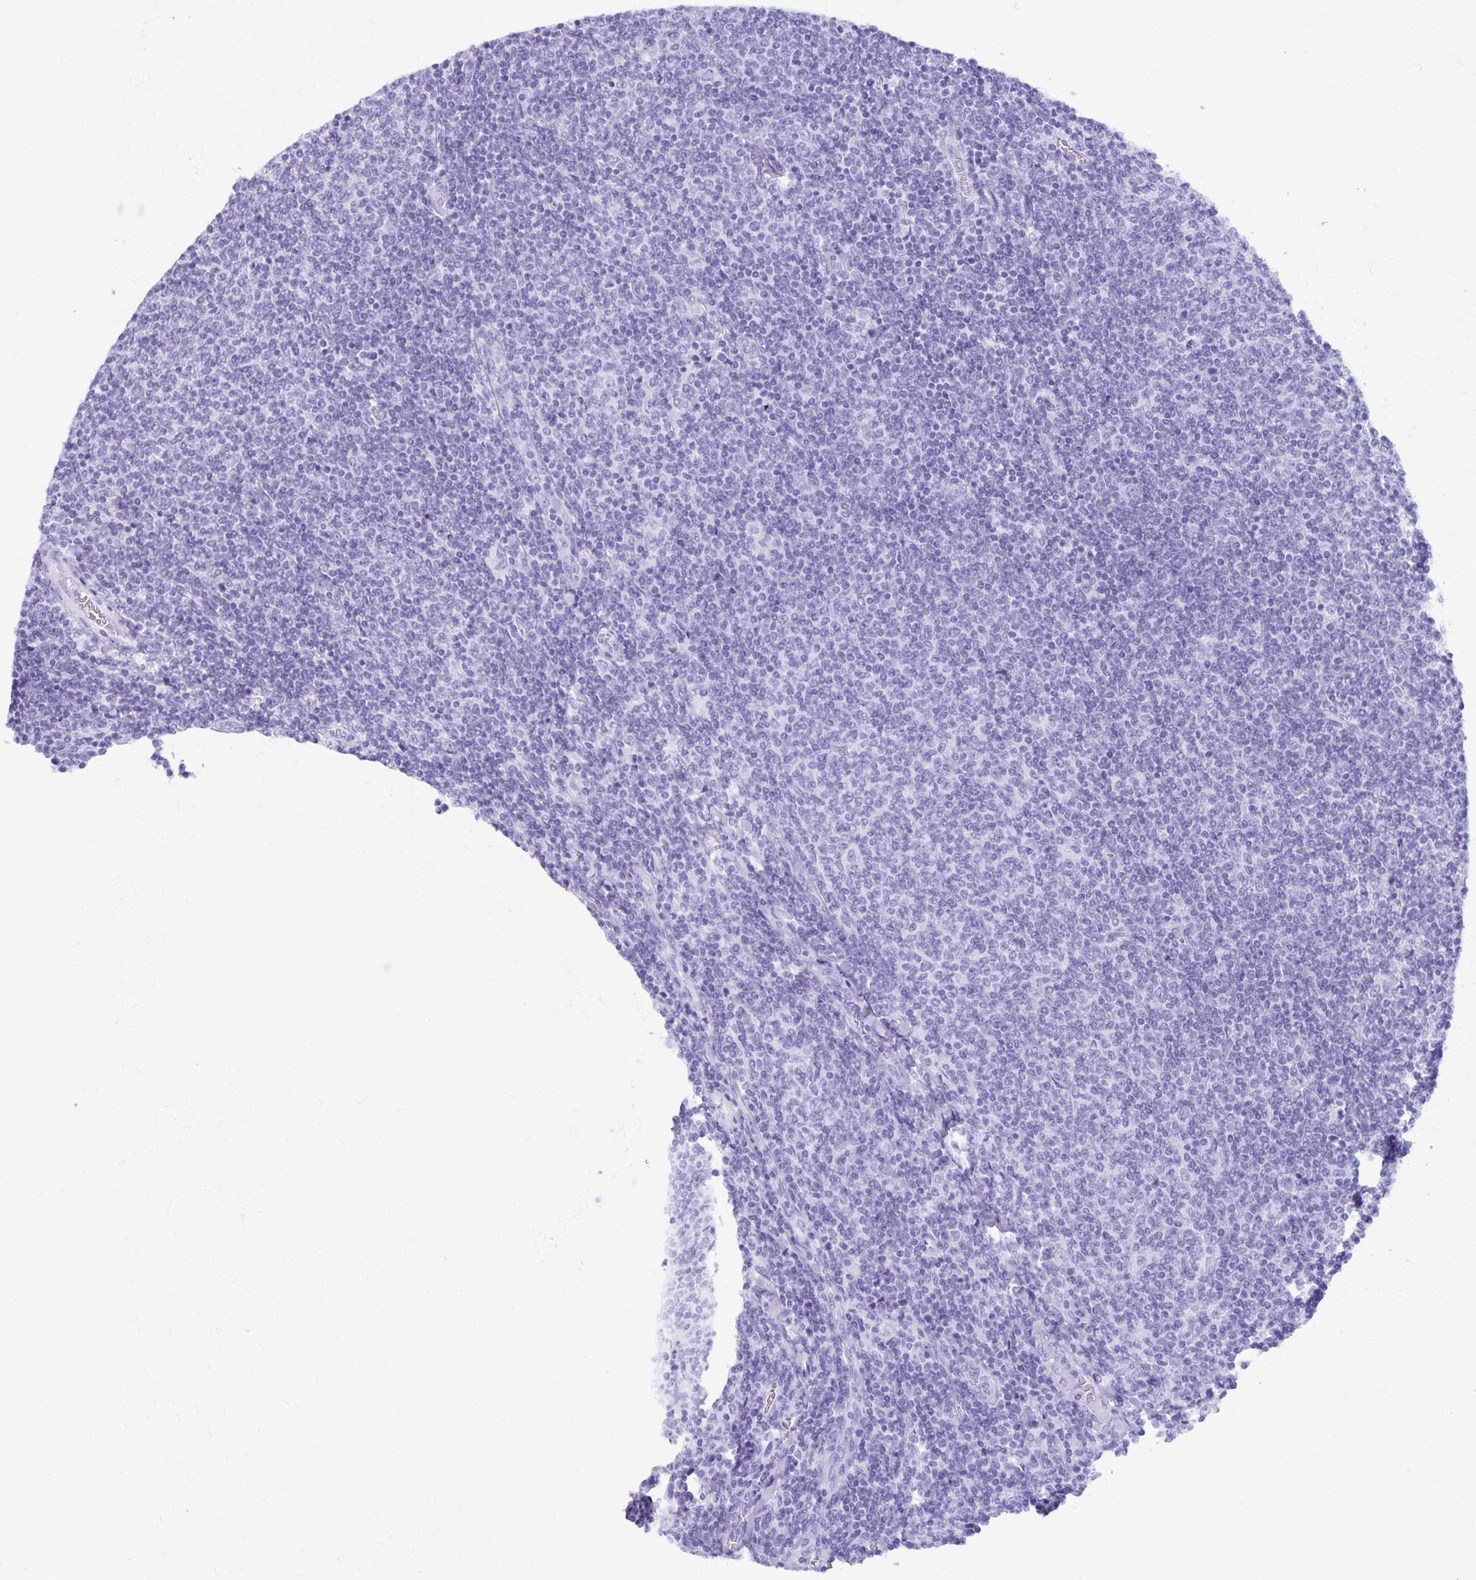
{"staining": {"intensity": "negative", "quantity": "none", "location": "none"}, "tissue": "lymphoma", "cell_type": "Tumor cells", "image_type": "cancer", "snomed": [{"axis": "morphology", "description": "Malignant lymphoma, non-Hodgkin's type, Low grade"}, {"axis": "topography", "description": "Lymph node"}], "caption": "Tumor cells show no significant protein expression in malignant lymphoma, non-Hodgkin's type (low-grade).", "gene": "DEFA5", "patient": {"sex": "male", "age": 52}}